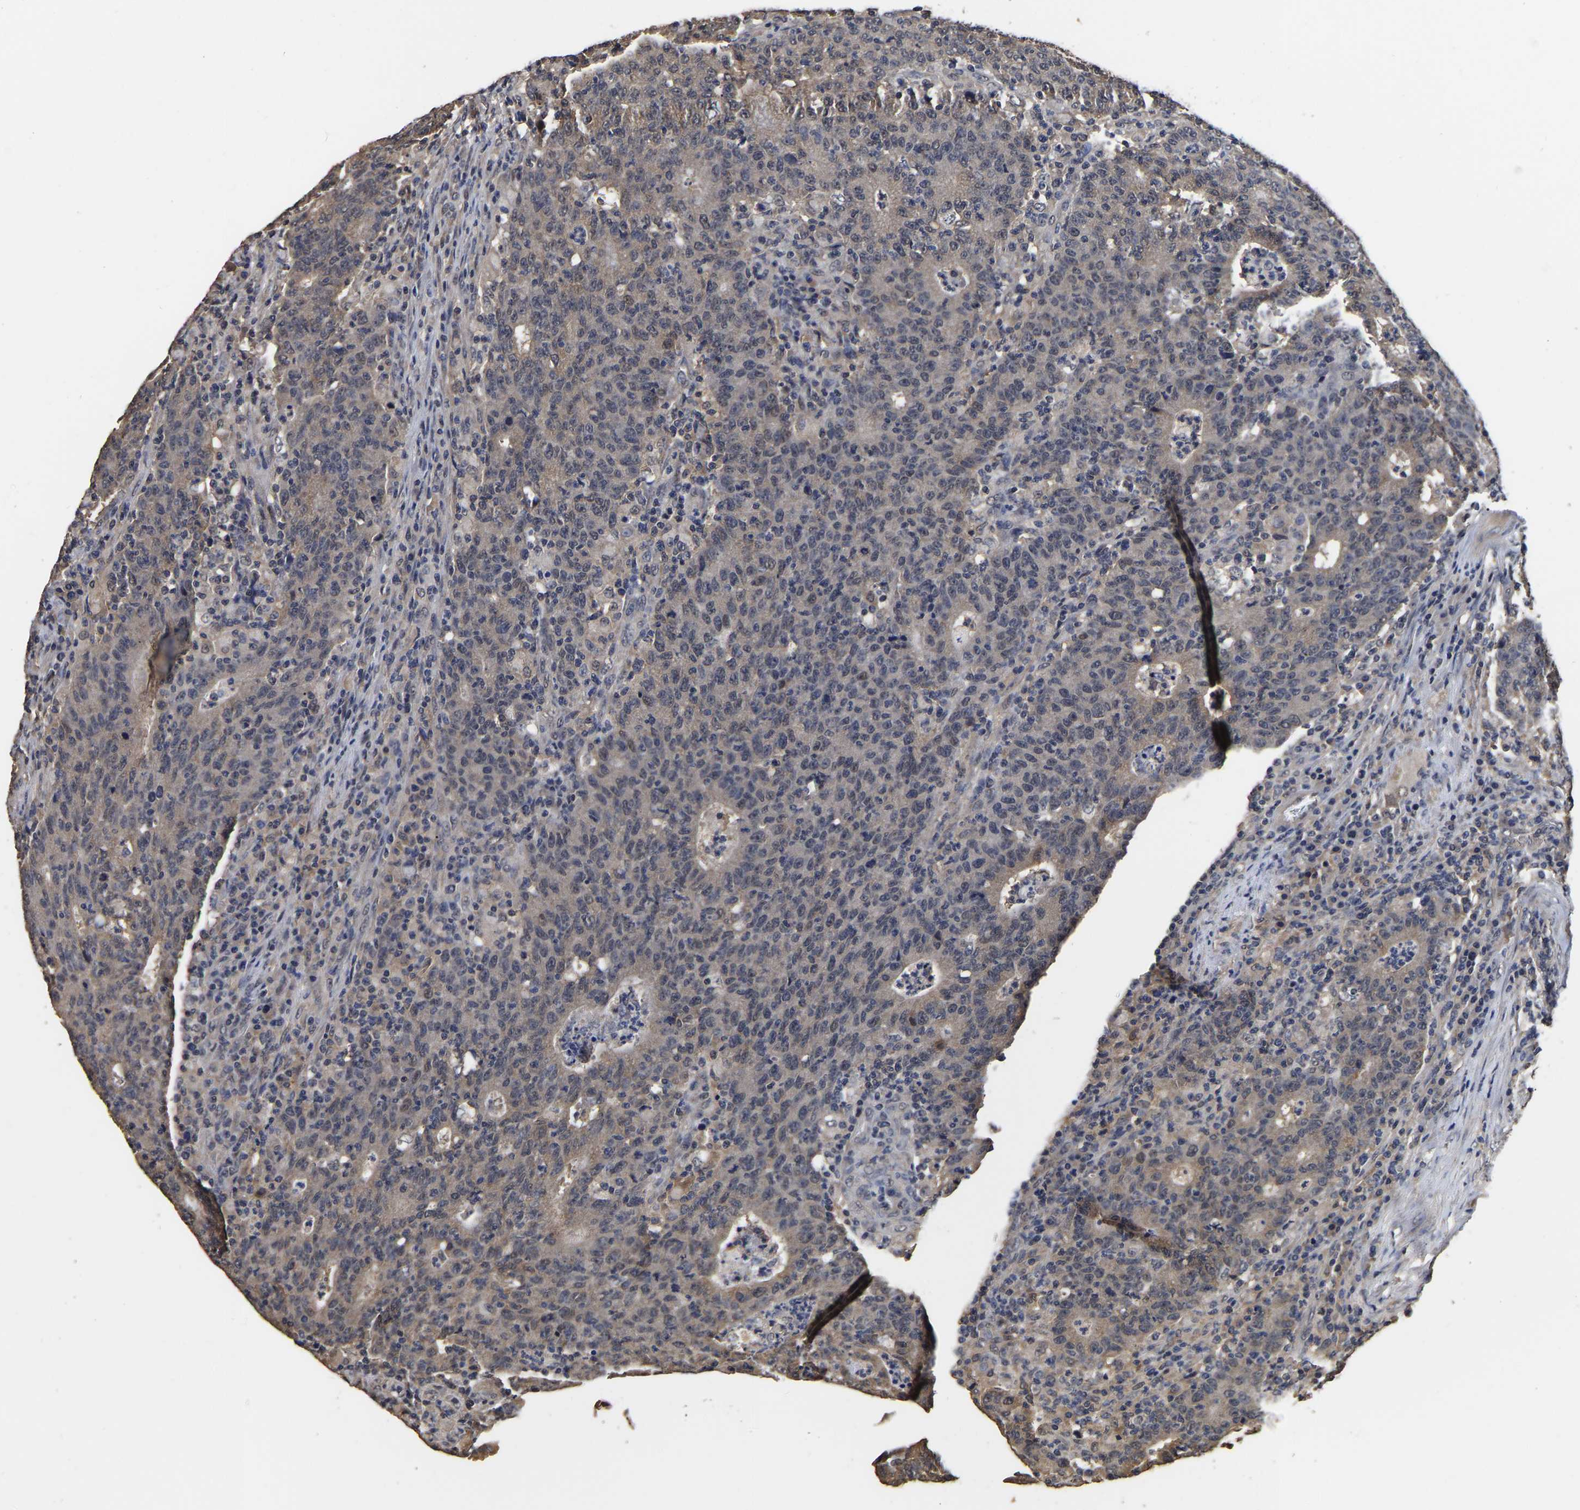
{"staining": {"intensity": "weak", "quantity": ">75%", "location": "cytoplasmic/membranous"}, "tissue": "colorectal cancer", "cell_type": "Tumor cells", "image_type": "cancer", "snomed": [{"axis": "morphology", "description": "Adenocarcinoma, NOS"}, {"axis": "topography", "description": "Colon"}], "caption": "Colorectal cancer (adenocarcinoma) stained with a protein marker demonstrates weak staining in tumor cells.", "gene": "STK32C", "patient": {"sex": "female", "age": 75}}